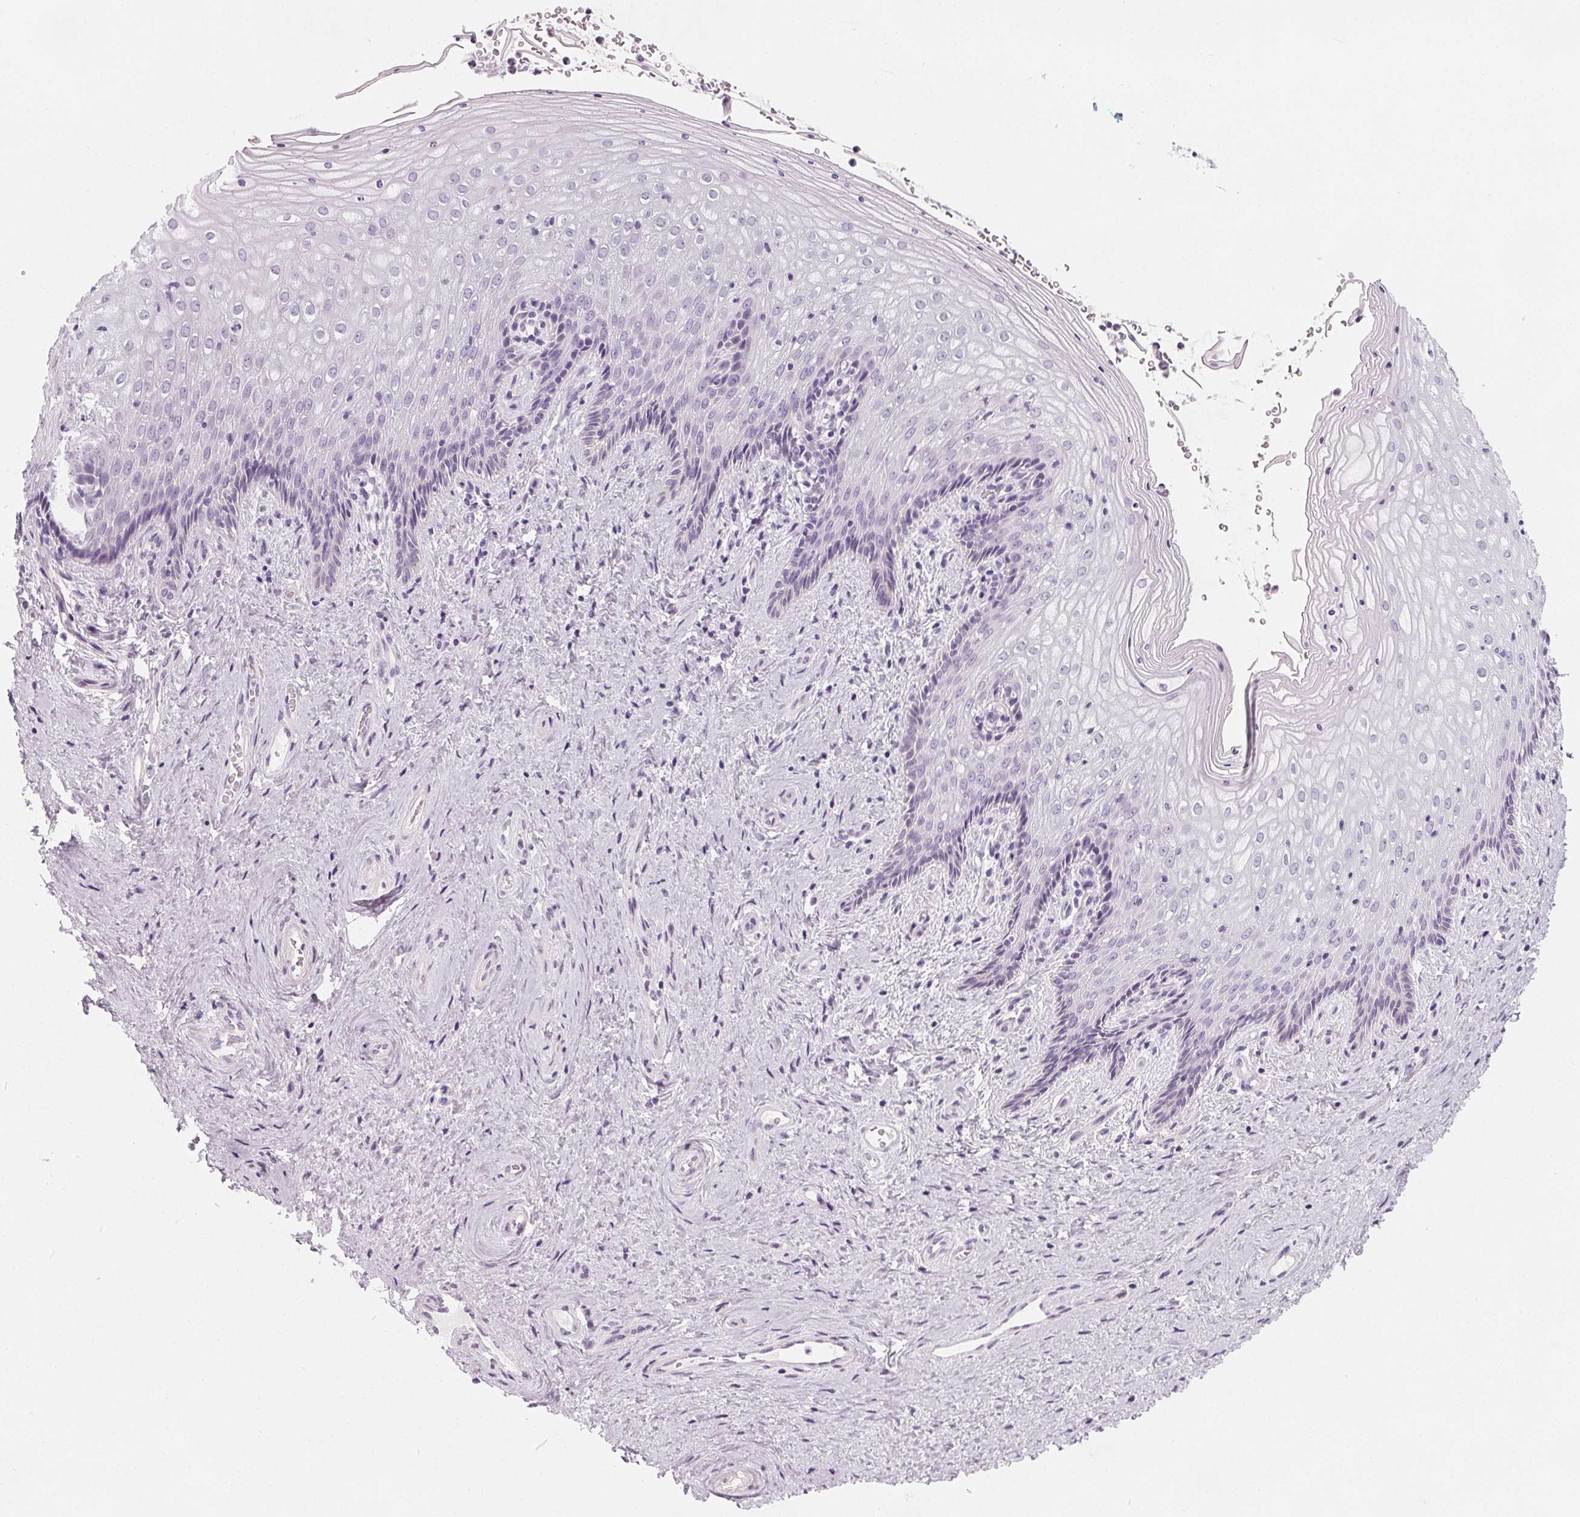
{"staining": {"intensity": "negative", "quantity": "none", "location": "none"}, "tissue": "vagina", "cell_type": "Squamous epithelial cells", "image_type": "normal", "snomed": [{"axis": "morphology", "description": "Normal tissue, NOS"}, {"axis": "topography", "description": "Vagina"}], "caption": "Immunohistochemistry (IHC) micrograph of unremarkable vagina: vagina stained with DAB (3,3'-diaminobenzidine) displays no significant protein expression in squamous epithelial cells. (DAB (3,3'-diaminobenzidine) IHC visualized using brightfield microscopy, high magnification).", "gene": "SLC5A12", "patient": {"sex": "female", "age": 45}}